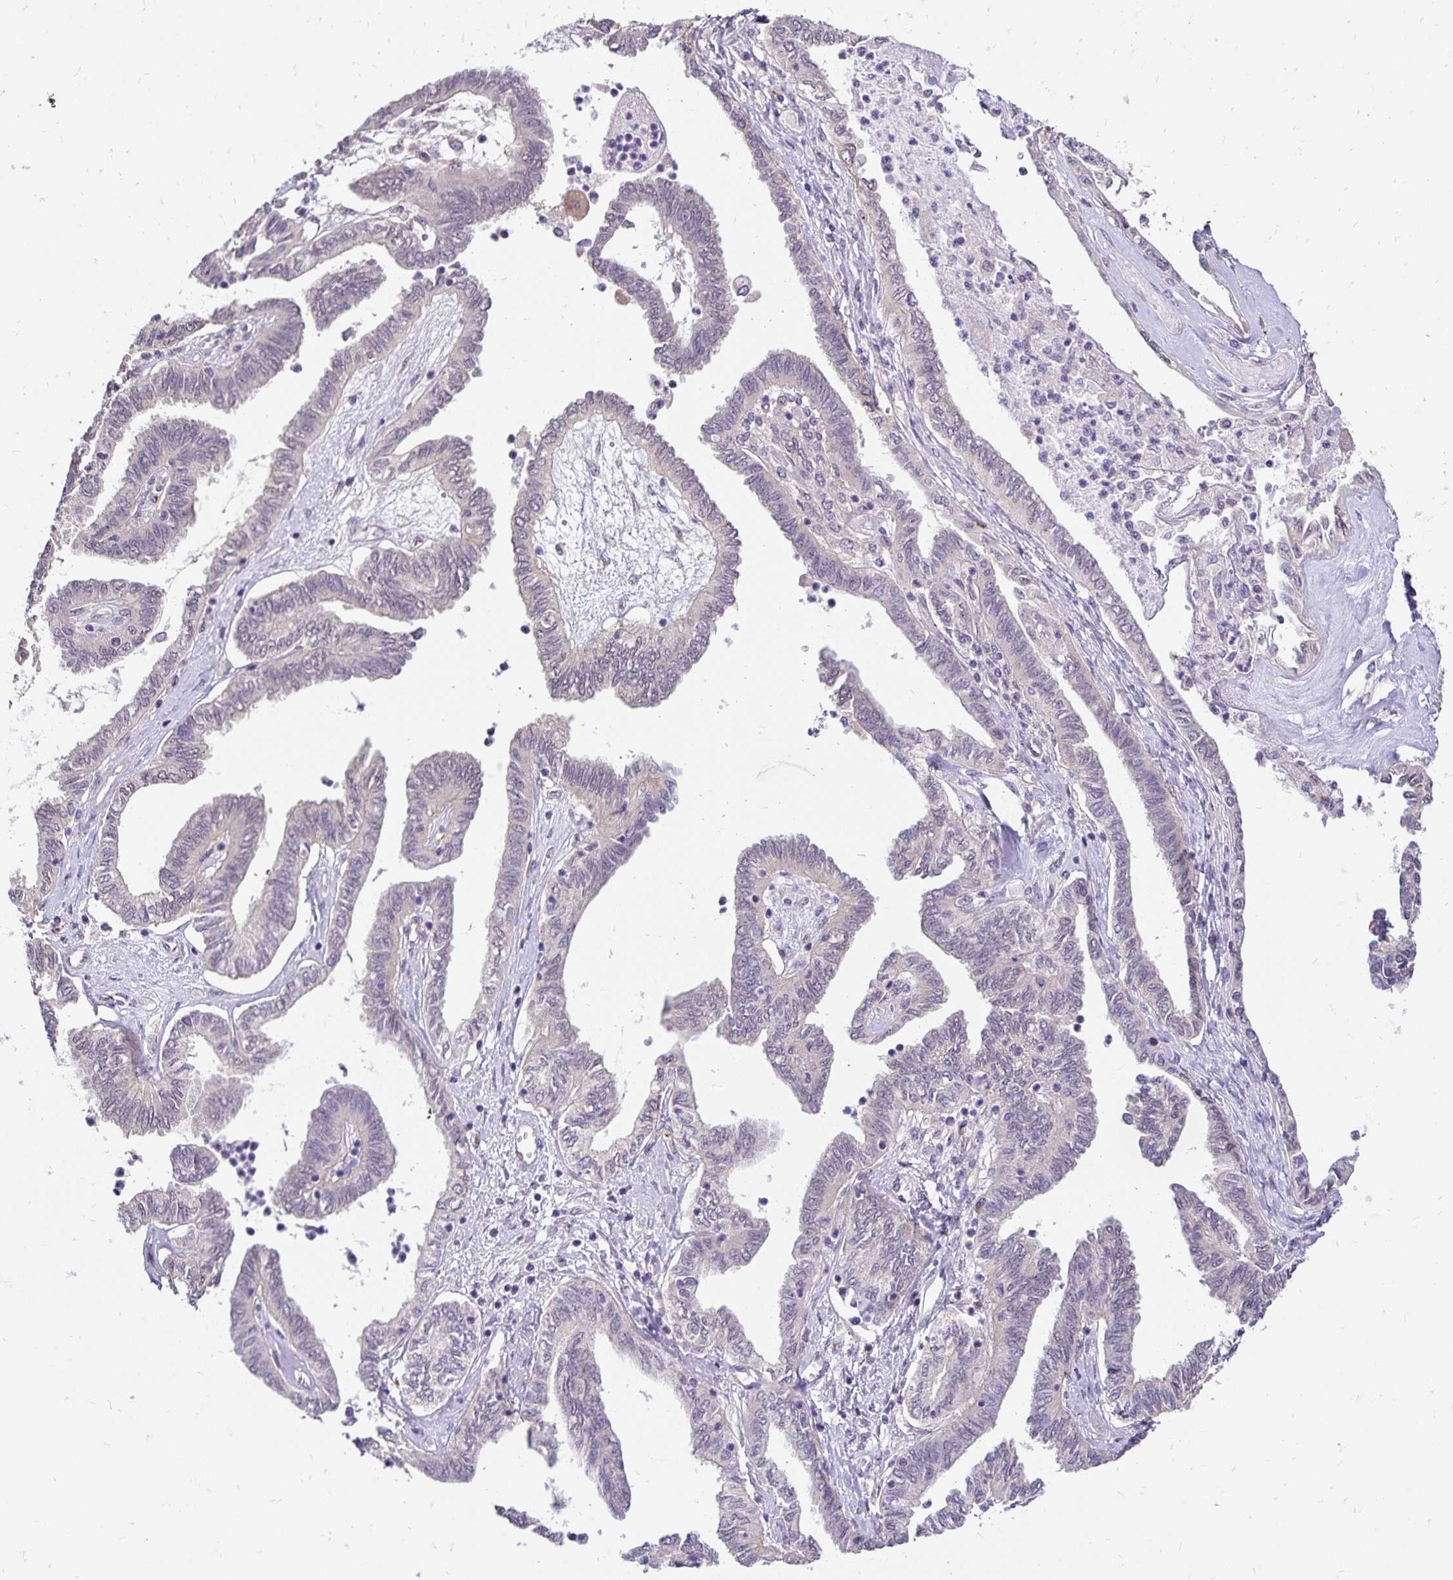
{"staining": {"intensity": "negative", "quantity": "none", "location": "none"}, "tissue": "ovarian cancer", "cell_type": "Tumor cells", "image_type": "cancer", "snomed": [{"axis": "morphology", "description": "Carcinoma, endometroid"}, {"axis": "topography", "description": "Ovary"}], "caption": "High magnification brightfield microscopy of ovarian endometroid carcinoma stained with DAB (3,3'-diaminobenzidine) (brown) and counterstained with hematoxylin (blue): tumor cells show no significant staining. (Brightfield microscopy of DAB (3,3'-diaminobenzidine) IHC at high magnification).", "gene": "SLC9A1", "patient": {"sex": "female", "age": 70}}